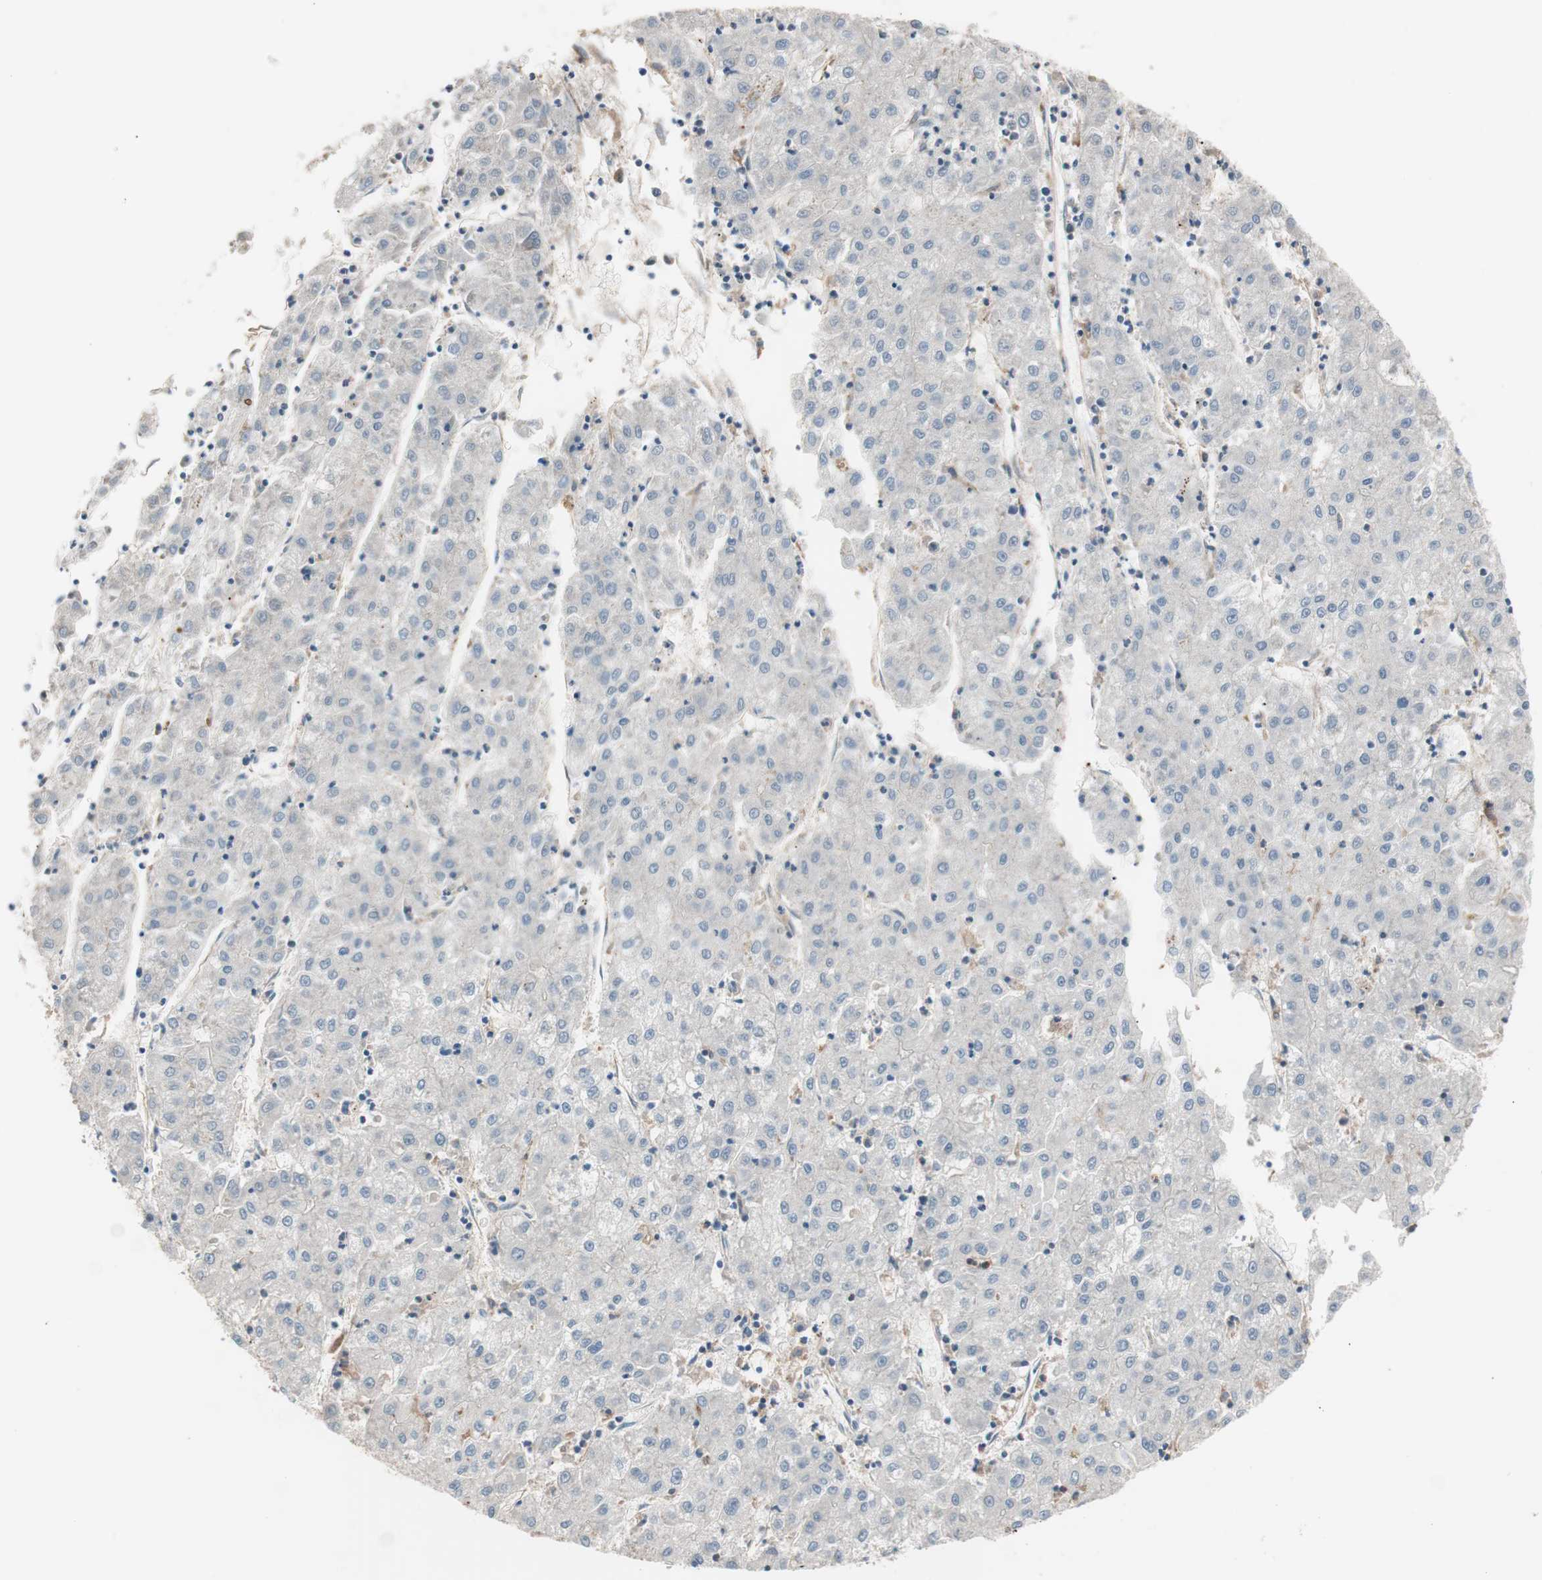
{"staining": {"intensity": "negative", "quantity": "none", "location": "none"}, "tissue": "liver cancer", "cell_type": "Tumor cells", "image_type": "cancer", "snomed": [{"axis": "morphology", "description": "Carcinoma, Hepatocellular, NOS"}, {"axis": "topography", "description": "Liver"}], "caption": "Immunohistochemistry (IHC) histopathology image of neoplastic tissue: human liver cancer (hepatocellular carcinoma) stained with DAB (3,3'-diaminobenzidine) demonstrates no significant protein expression in tumor cells.", "gene": "STAB1", "patient": {"sex": "male", "age": 72}}